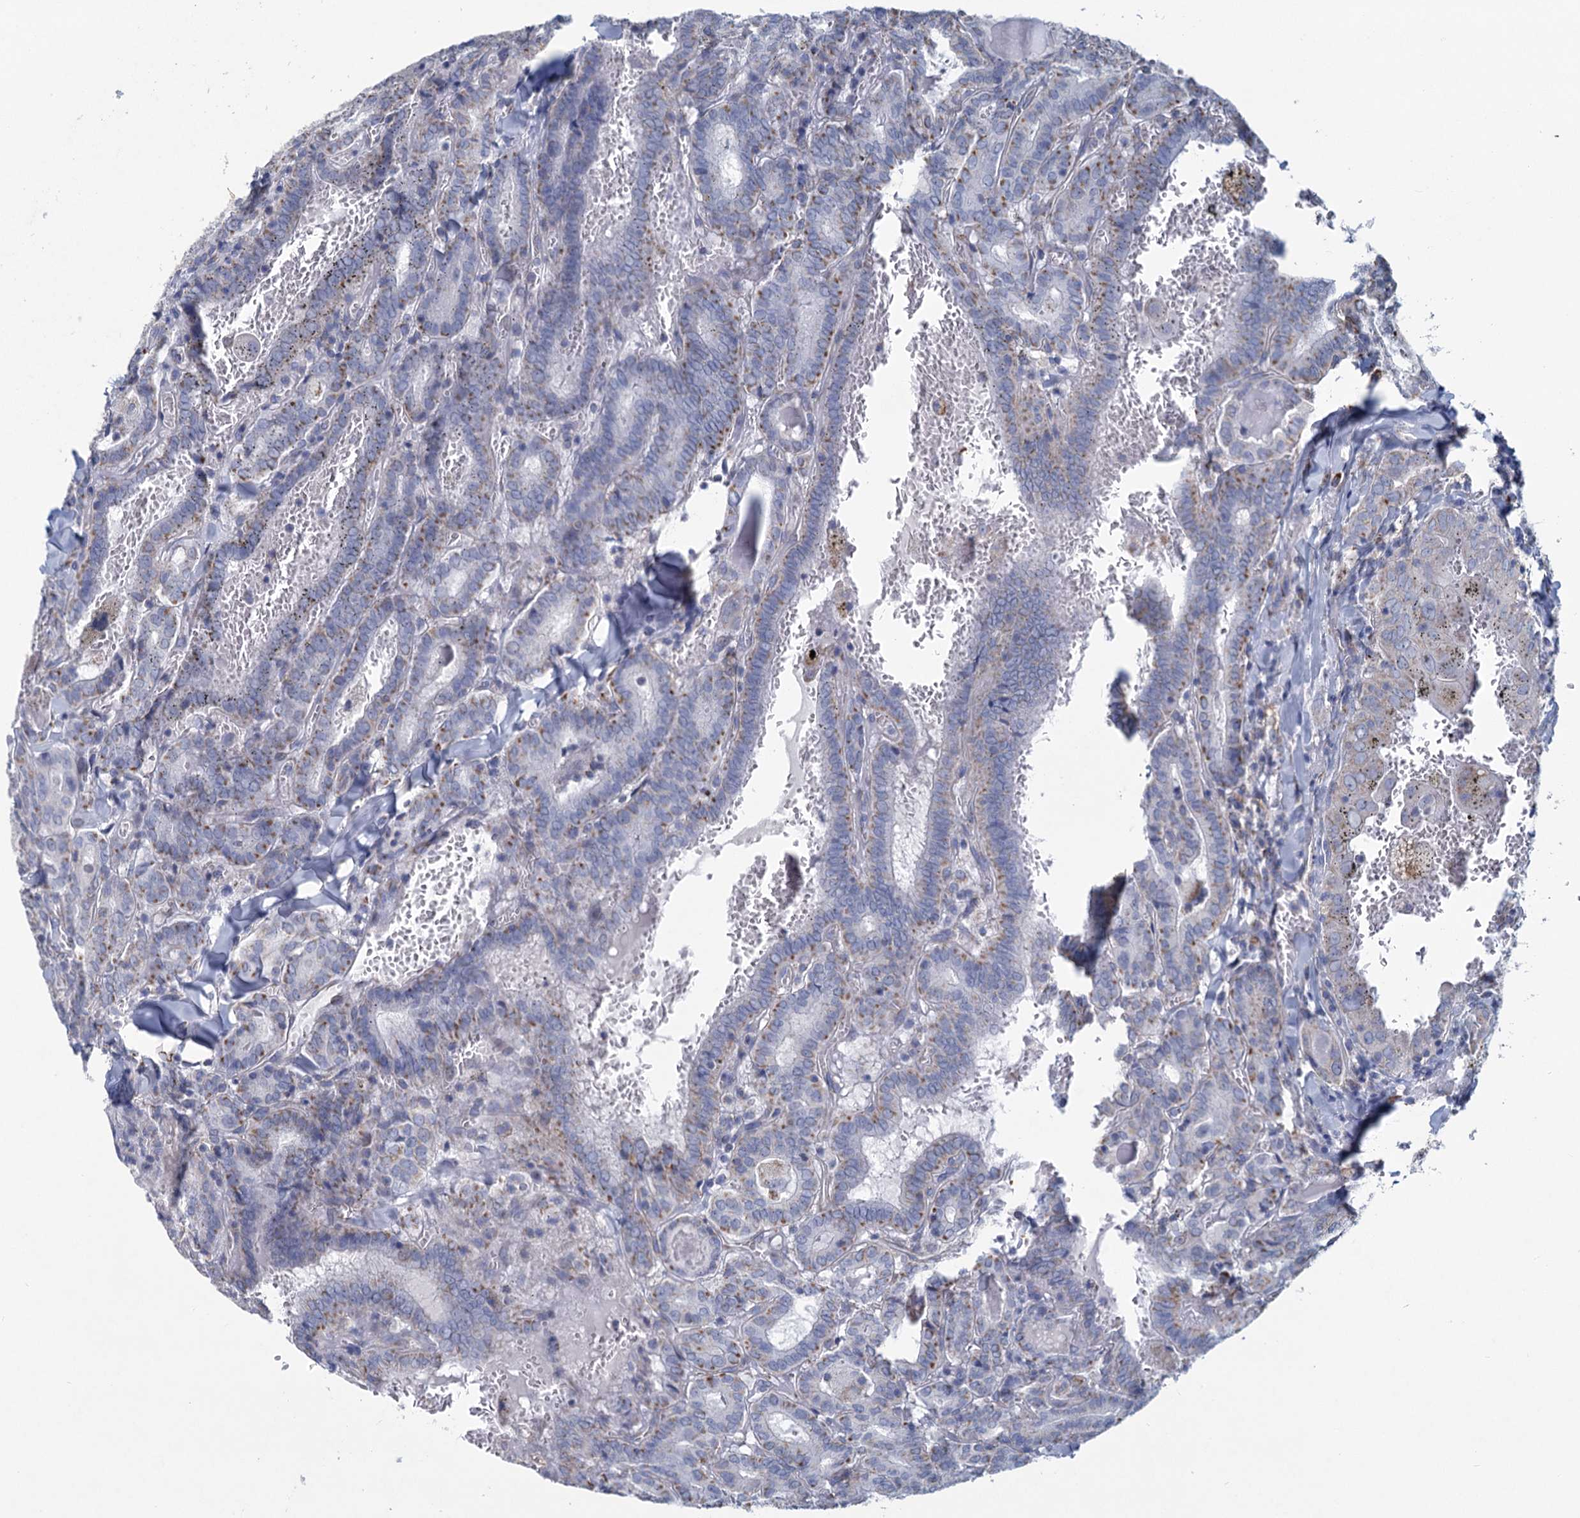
{"staining": {"intensity": "moderate", "quantity": "<25%", "location": "cytoplasmic/membranous"}, "tissue": "thyroid cancer", "cell_type": "Tumor cells", "image_type": "cancer", "snomed": [{"axis": "morphology", "description": "Papillary adenocarcinoma, NOS"}, {"axis": "topography", "description": "Thyroid gland"}], "caption": "Thyroid cancer (papillary adenocarcinoma) stained with immunohistochemistry (IHC) reveals moderate cytoplasmic/membranous expression in about <25% of tumor cells. (brown staining indicates protein expression, while blue staining denotes nuclei).", "gene": "NDUFC2", "patient": {"sex": "female", "age": 72}}